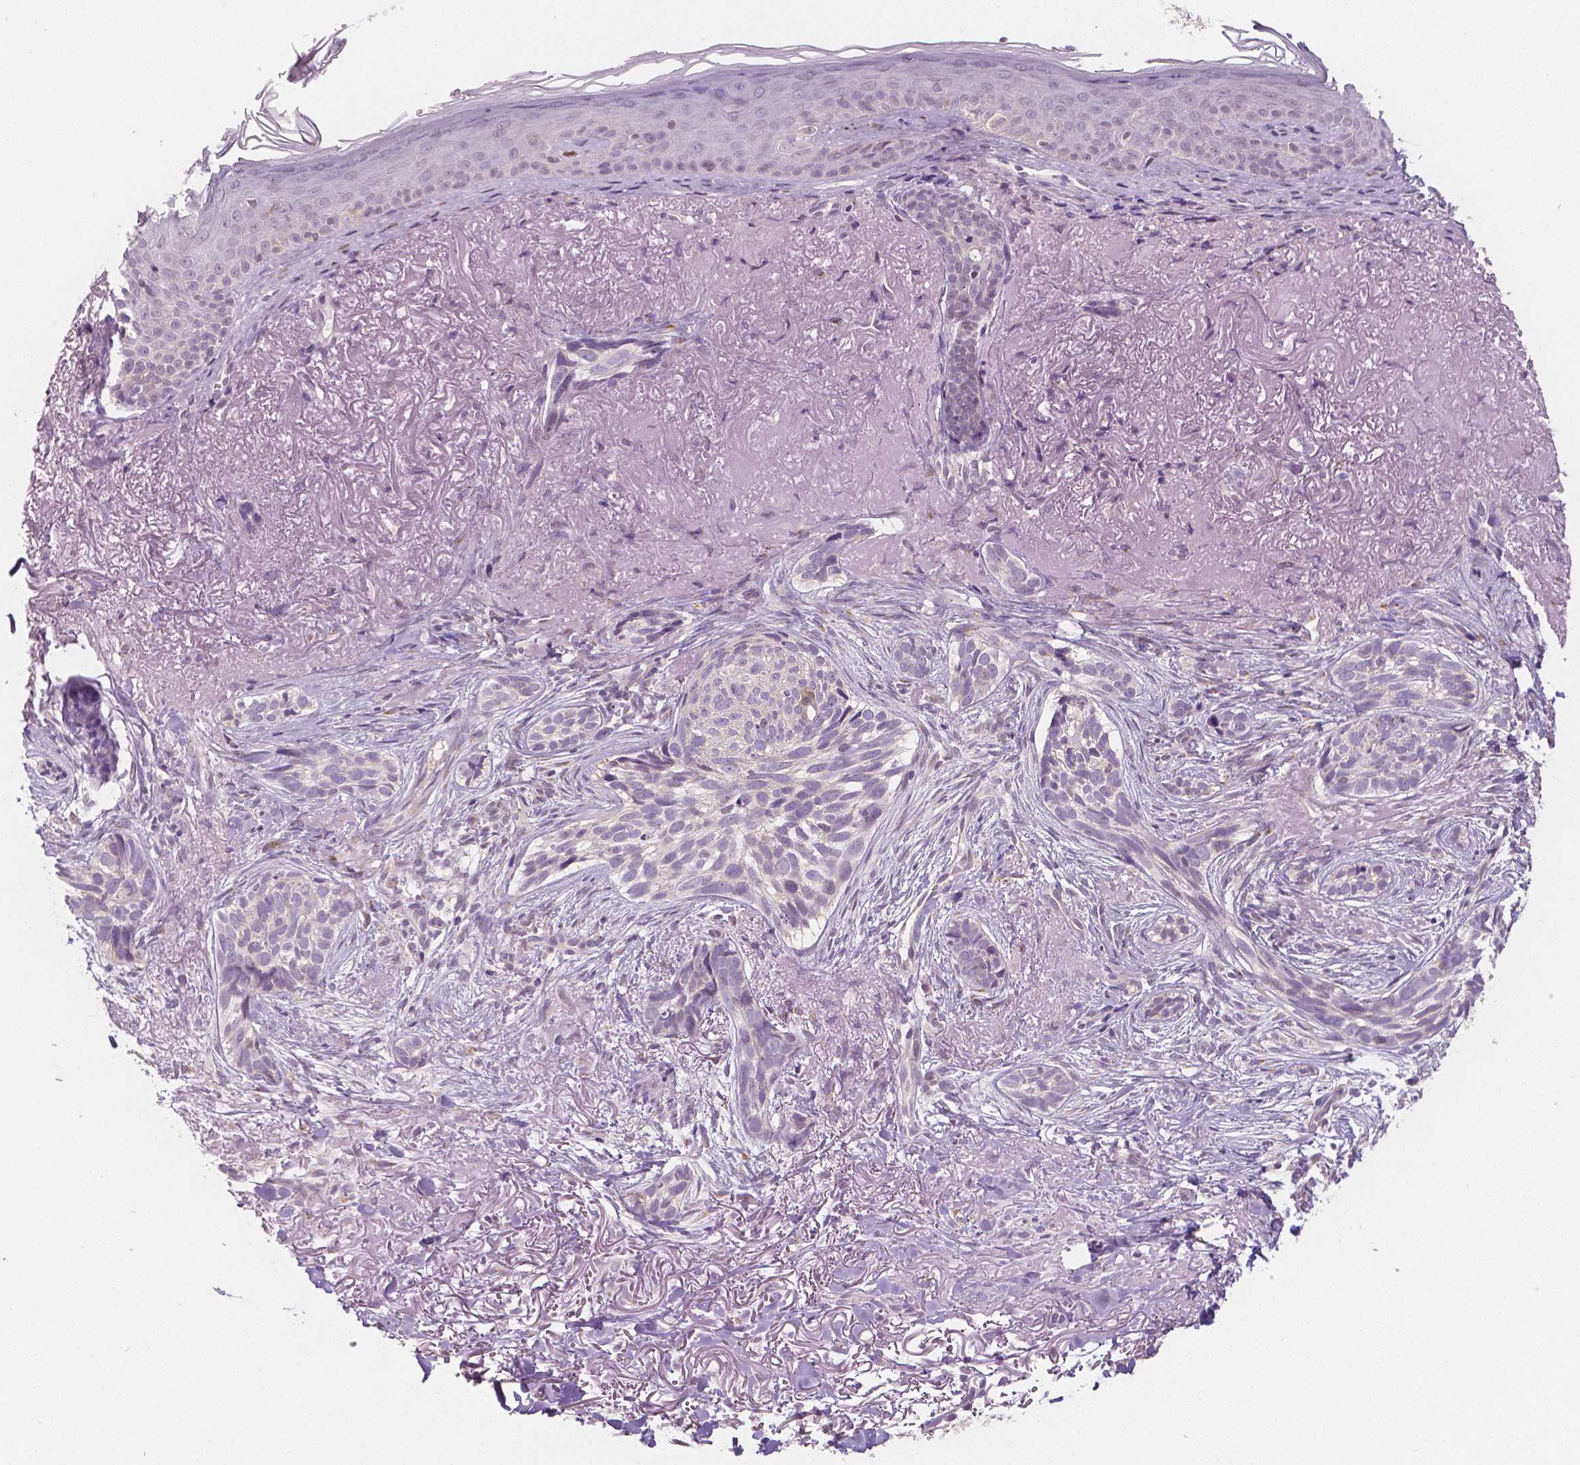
{"staining": {"intensity": "negative", "quantity": "none", "location": "none"}, "tissue": "skin cancer", "cell_type": "Tumor cells", "image_type": "cancer", "snomed": [{"axis": "morphology", "description": "Basal cell carcinoma"}, {"axis": "morphology", "description": "BCC, high aggressive"}, {"axis": "topography", "description": "Skin"}], "caption": "Immunohistochemical staining of skin basal cell carcinoma reveals no significant expression in tumor cells.", "gene": "NAPRT", "patient": {"sex": "female", "age": 86}}